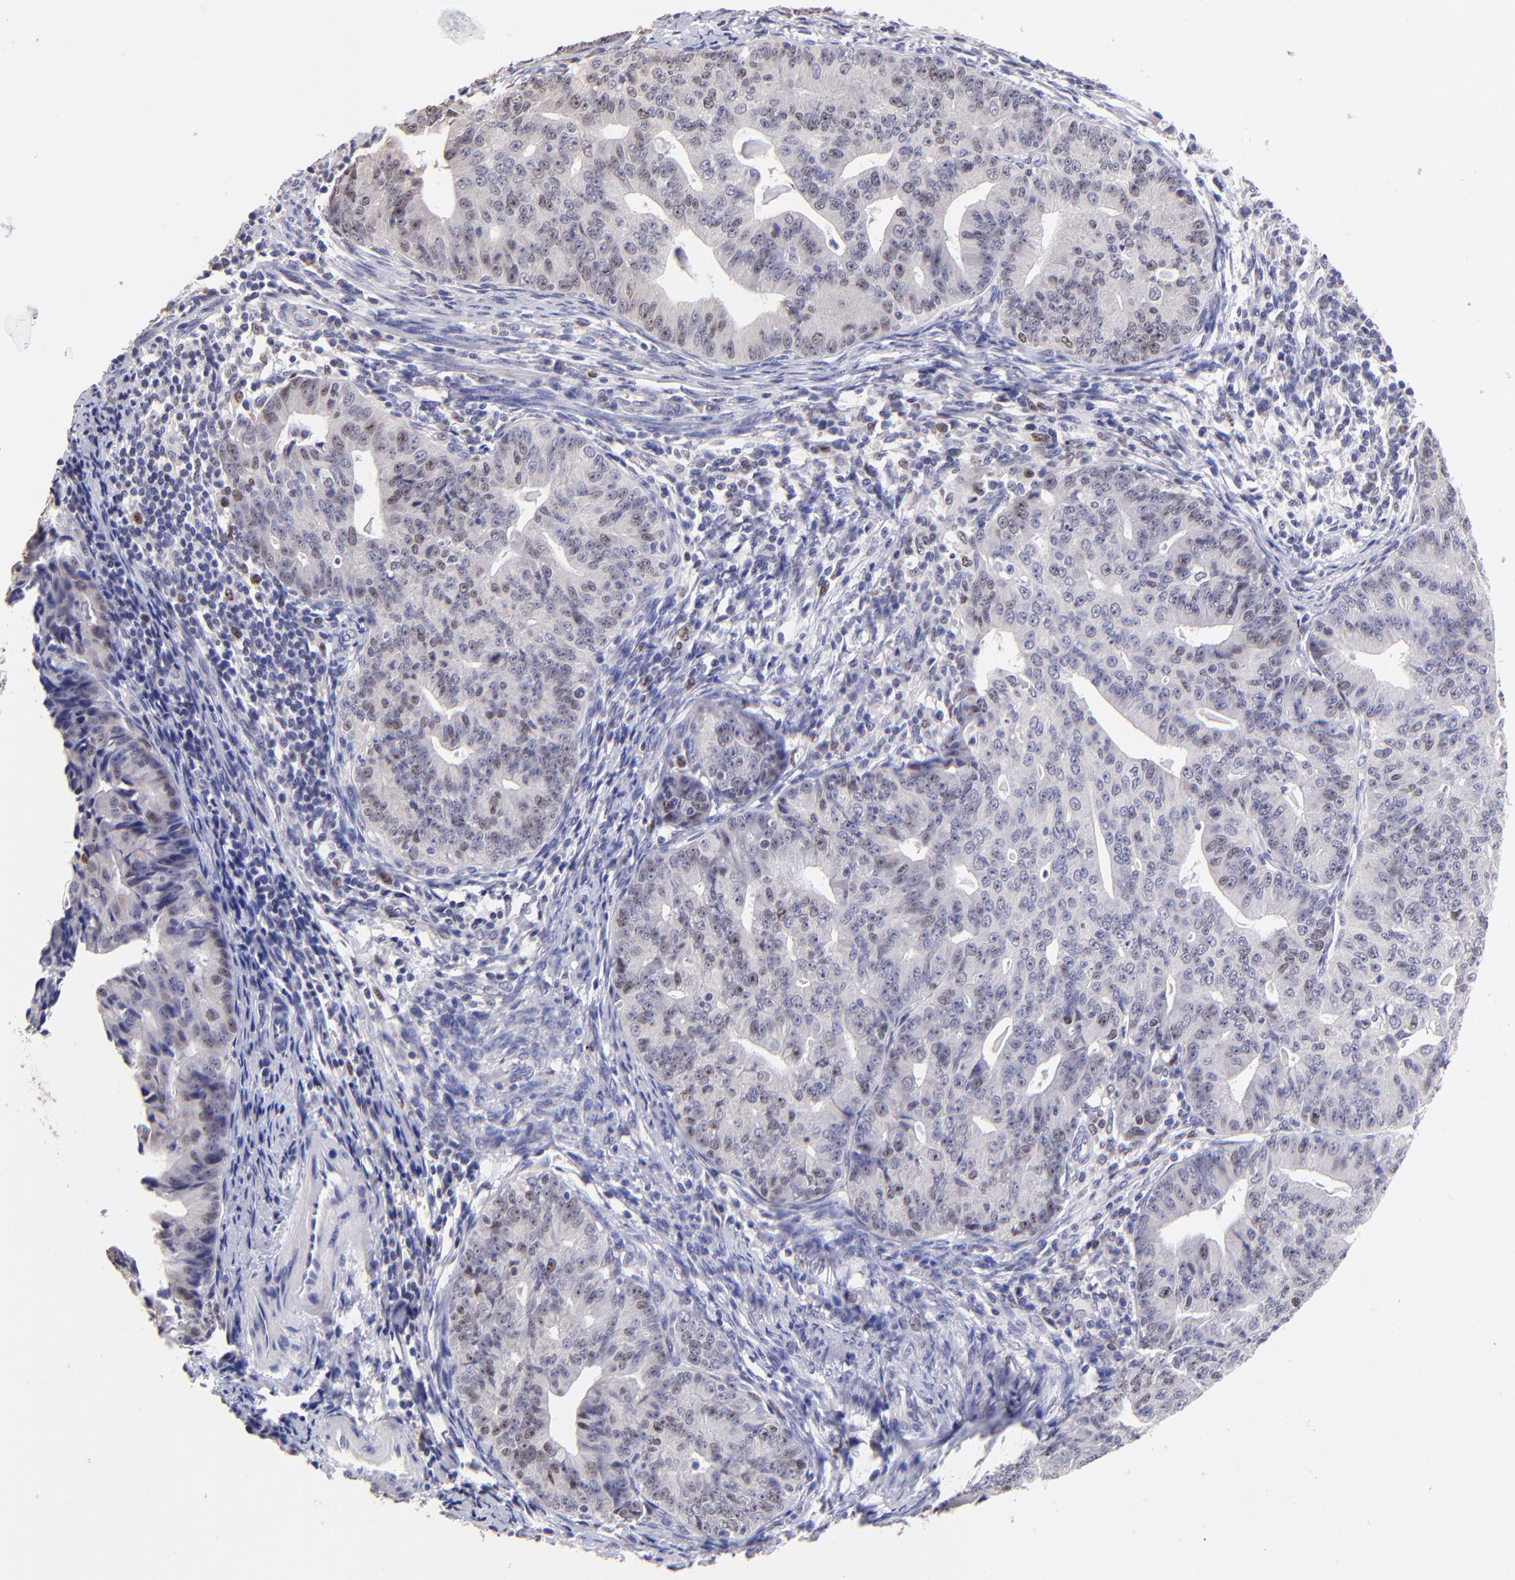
{"staining": {"intensity": "weak", "quantity": "25%-75%", "location": "nuclear"}, "tissue": "endometrial cancer", "cell_type": "Tumor cells", "image_type": "cancer", "snomed": [{"axis": "morphology", "description": "Adenocarcinoma, NOS"}, {"axis": "topography", "description": "Endometrium"}], "caption": "The photomicrograph demonstrates staining of endometrial cancer, revealing weak nuclear protein staining (brown color) within tumor cells. (IHC, brightfield microscopy, high magnification).", "gene": "DNMT1", "patient": {"sex": "female", "age": 56}}